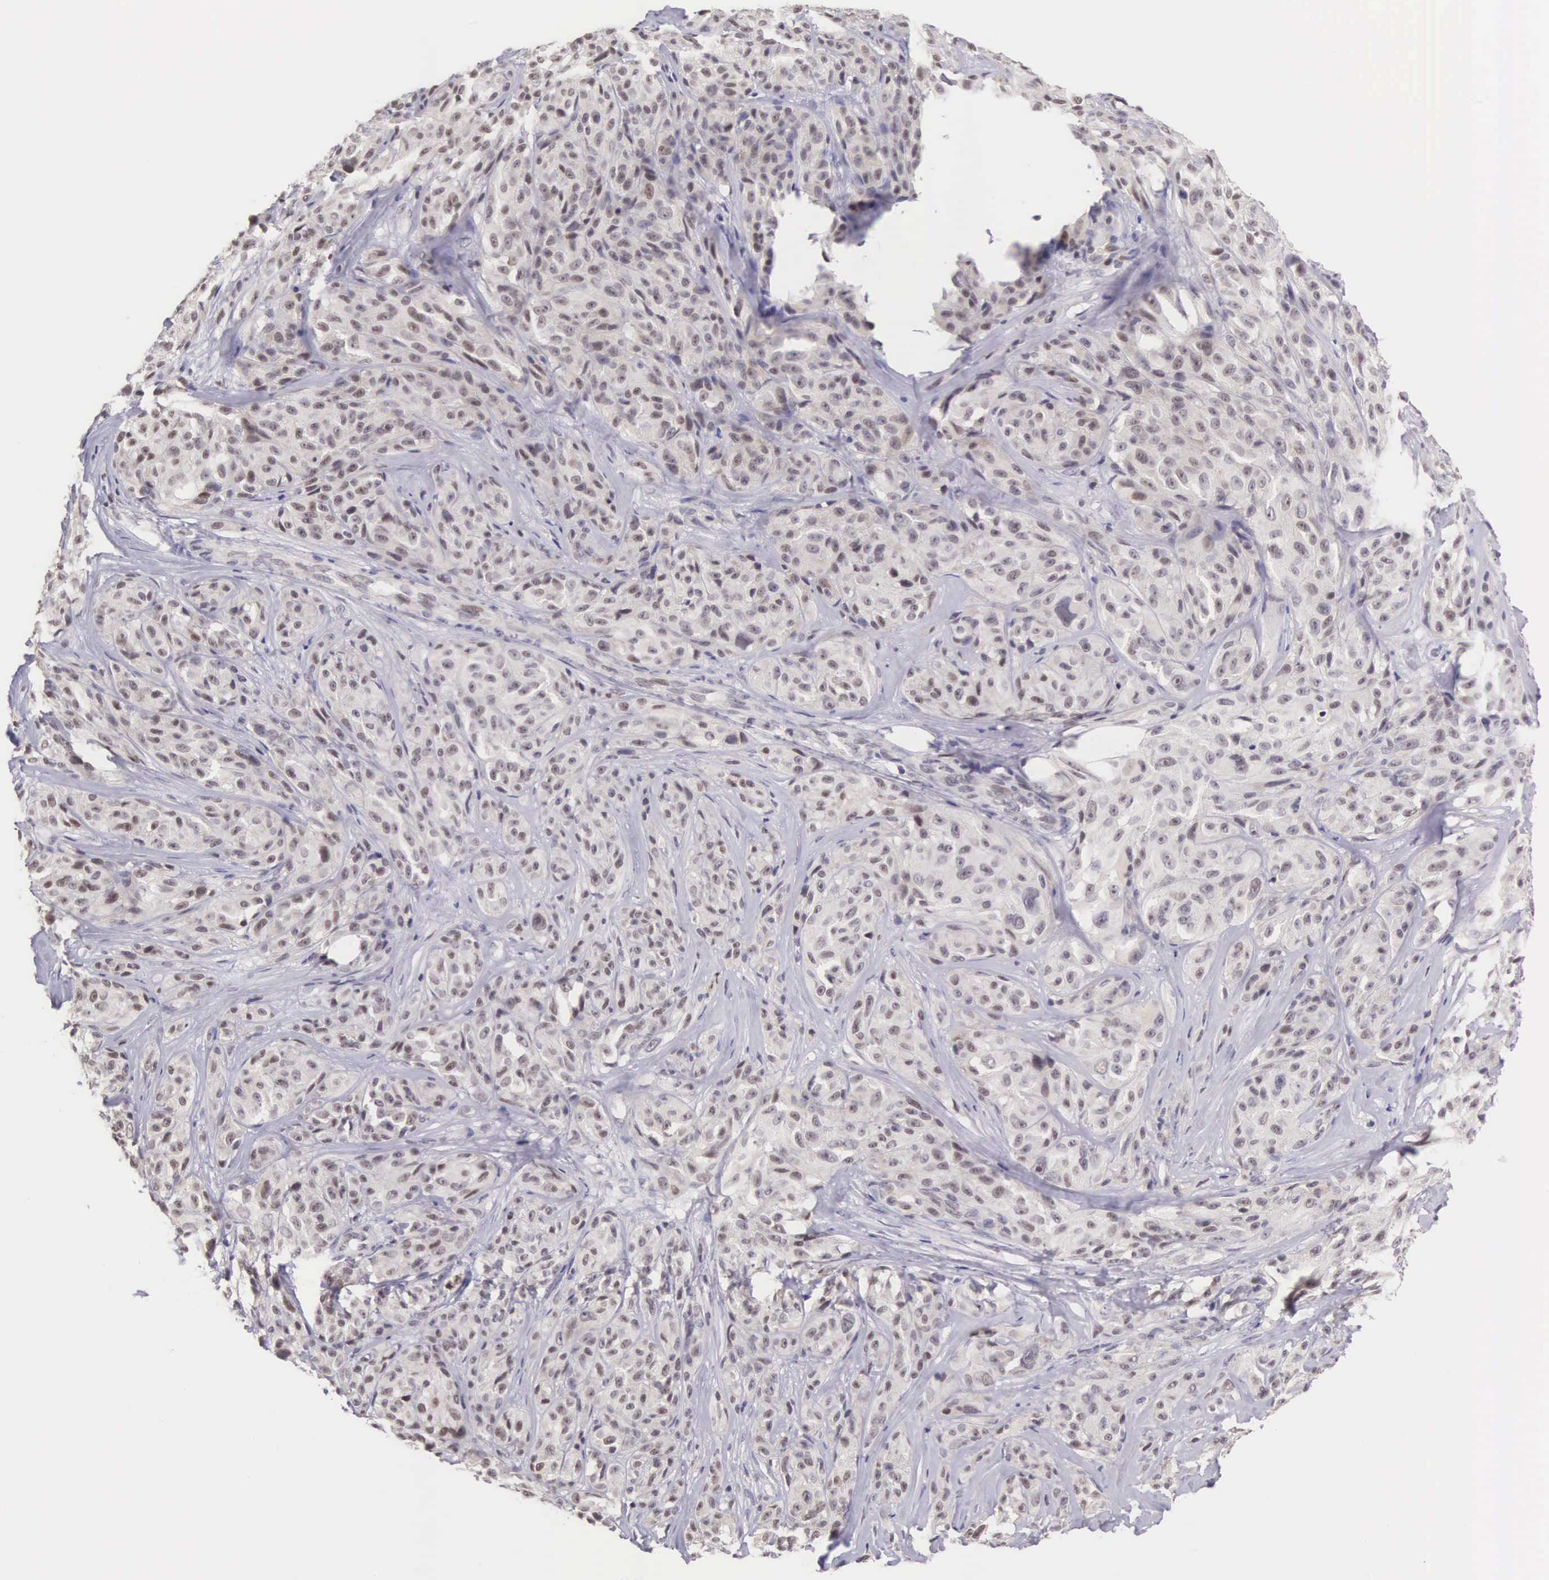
{"staining": {"intensity": "weak", "quantity": "<25%", "location": "none"}, "tissue": "melanoma", "cell_type": "Tumor cells", "image_type": "cancer", "snomed": [{"axis": "morphology", "description": "Malignant melanoma, NOS"}, {"axis": "topography", "description": "Skin"}], "caption": "Melanoma stained for a protein using immunohistochemistry (IHC) displays no staining tumor cells.", "gene": "GRK3", "patient": {"sex": "male", "age": 56}}